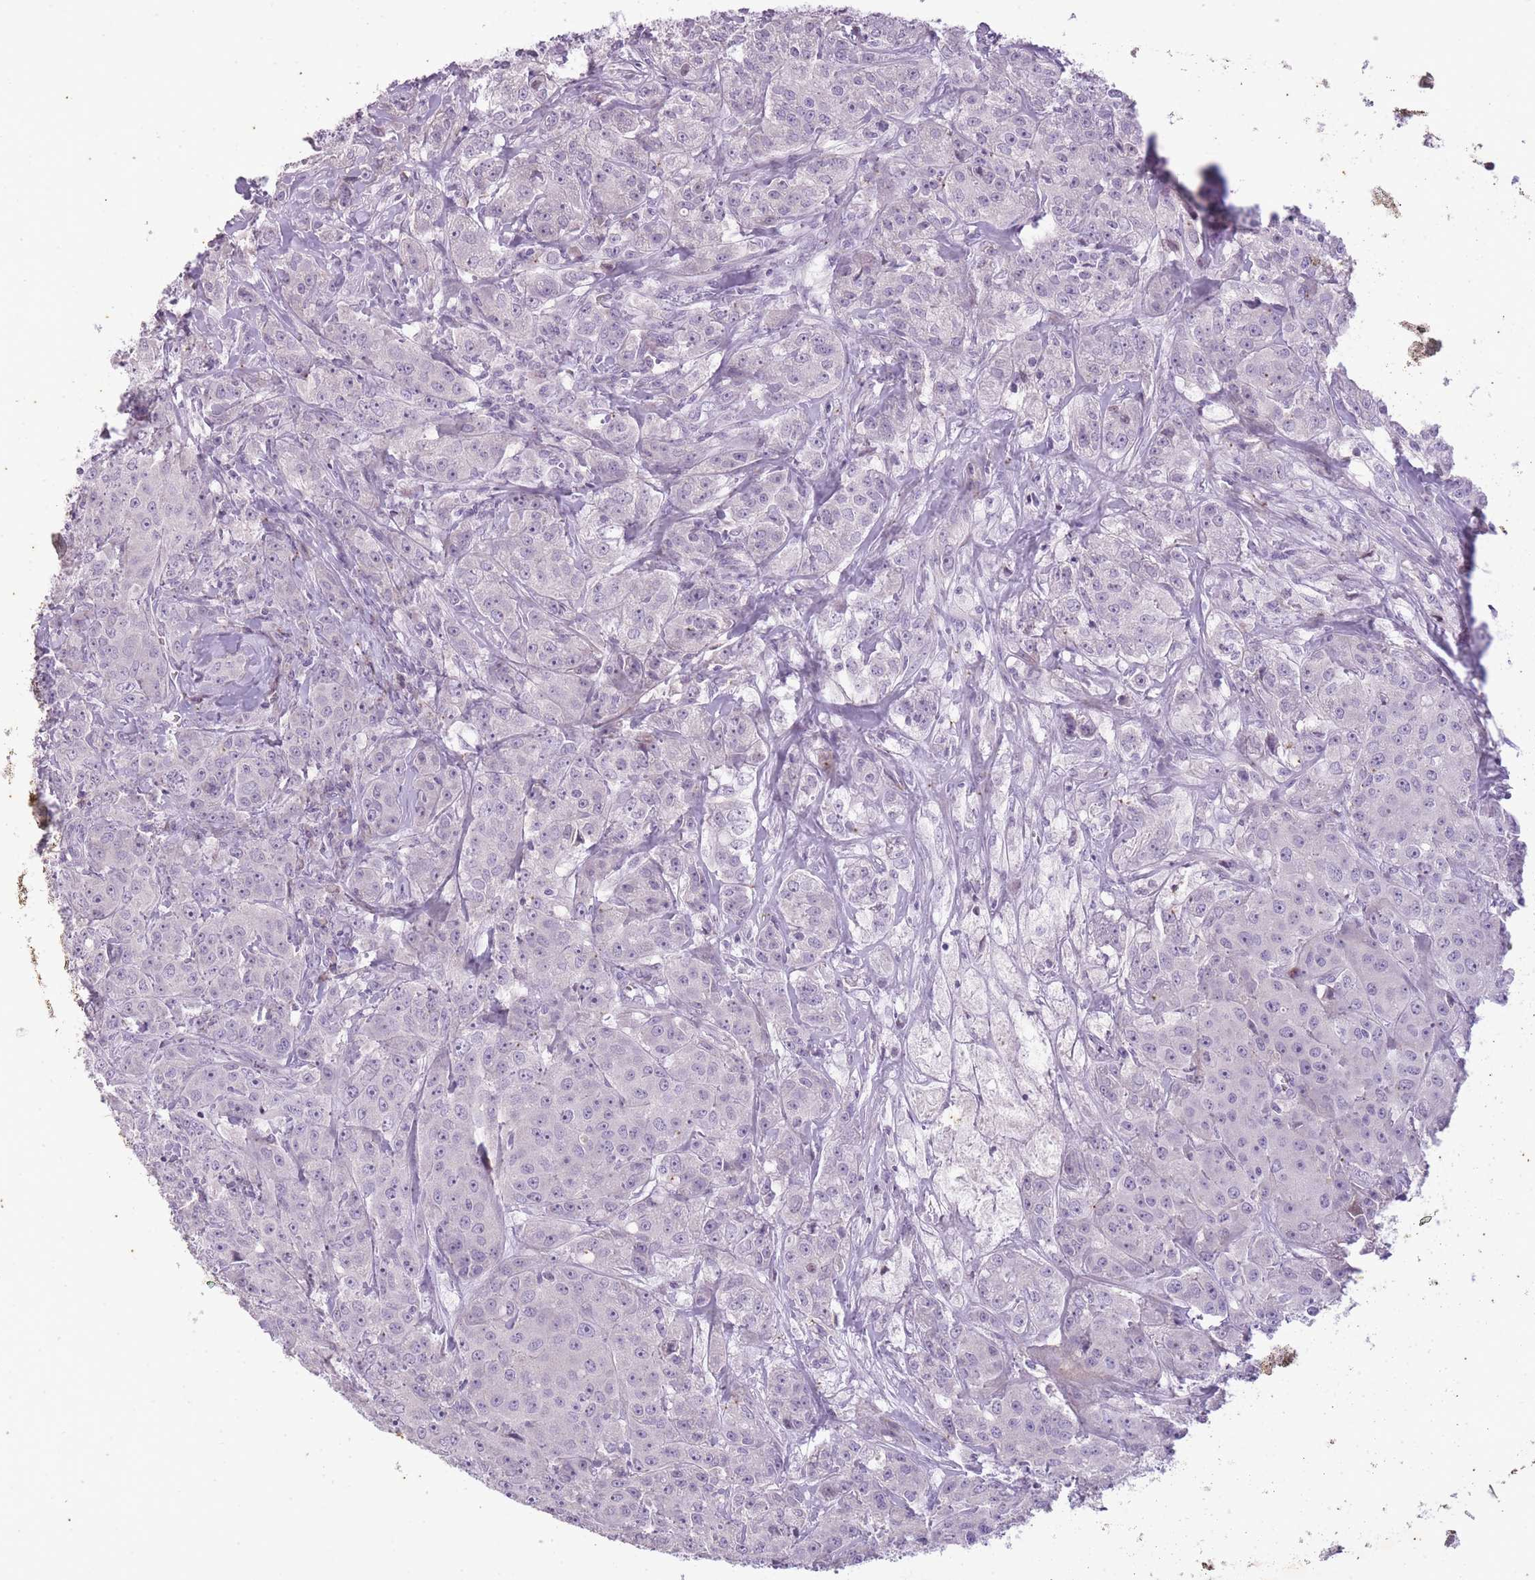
{"staining": {"intensity": "negative", "quantity": "none", "location": "none"}, "tissue": "breast cancer", "cell_type": "Tumor cells", "image_type": "cancer", "snomed": [{"axis": "morphology", "description": "Duct carcinoma"}, {"axis": "topography", "description": "Breast"}], "caption": "Immunohistochemical staining of breast invasive ductal carcinoma shows no significant expression in tumor cells.", "gene": "CNTNAP3", "patient": {"sex": "female", "age": 43}}